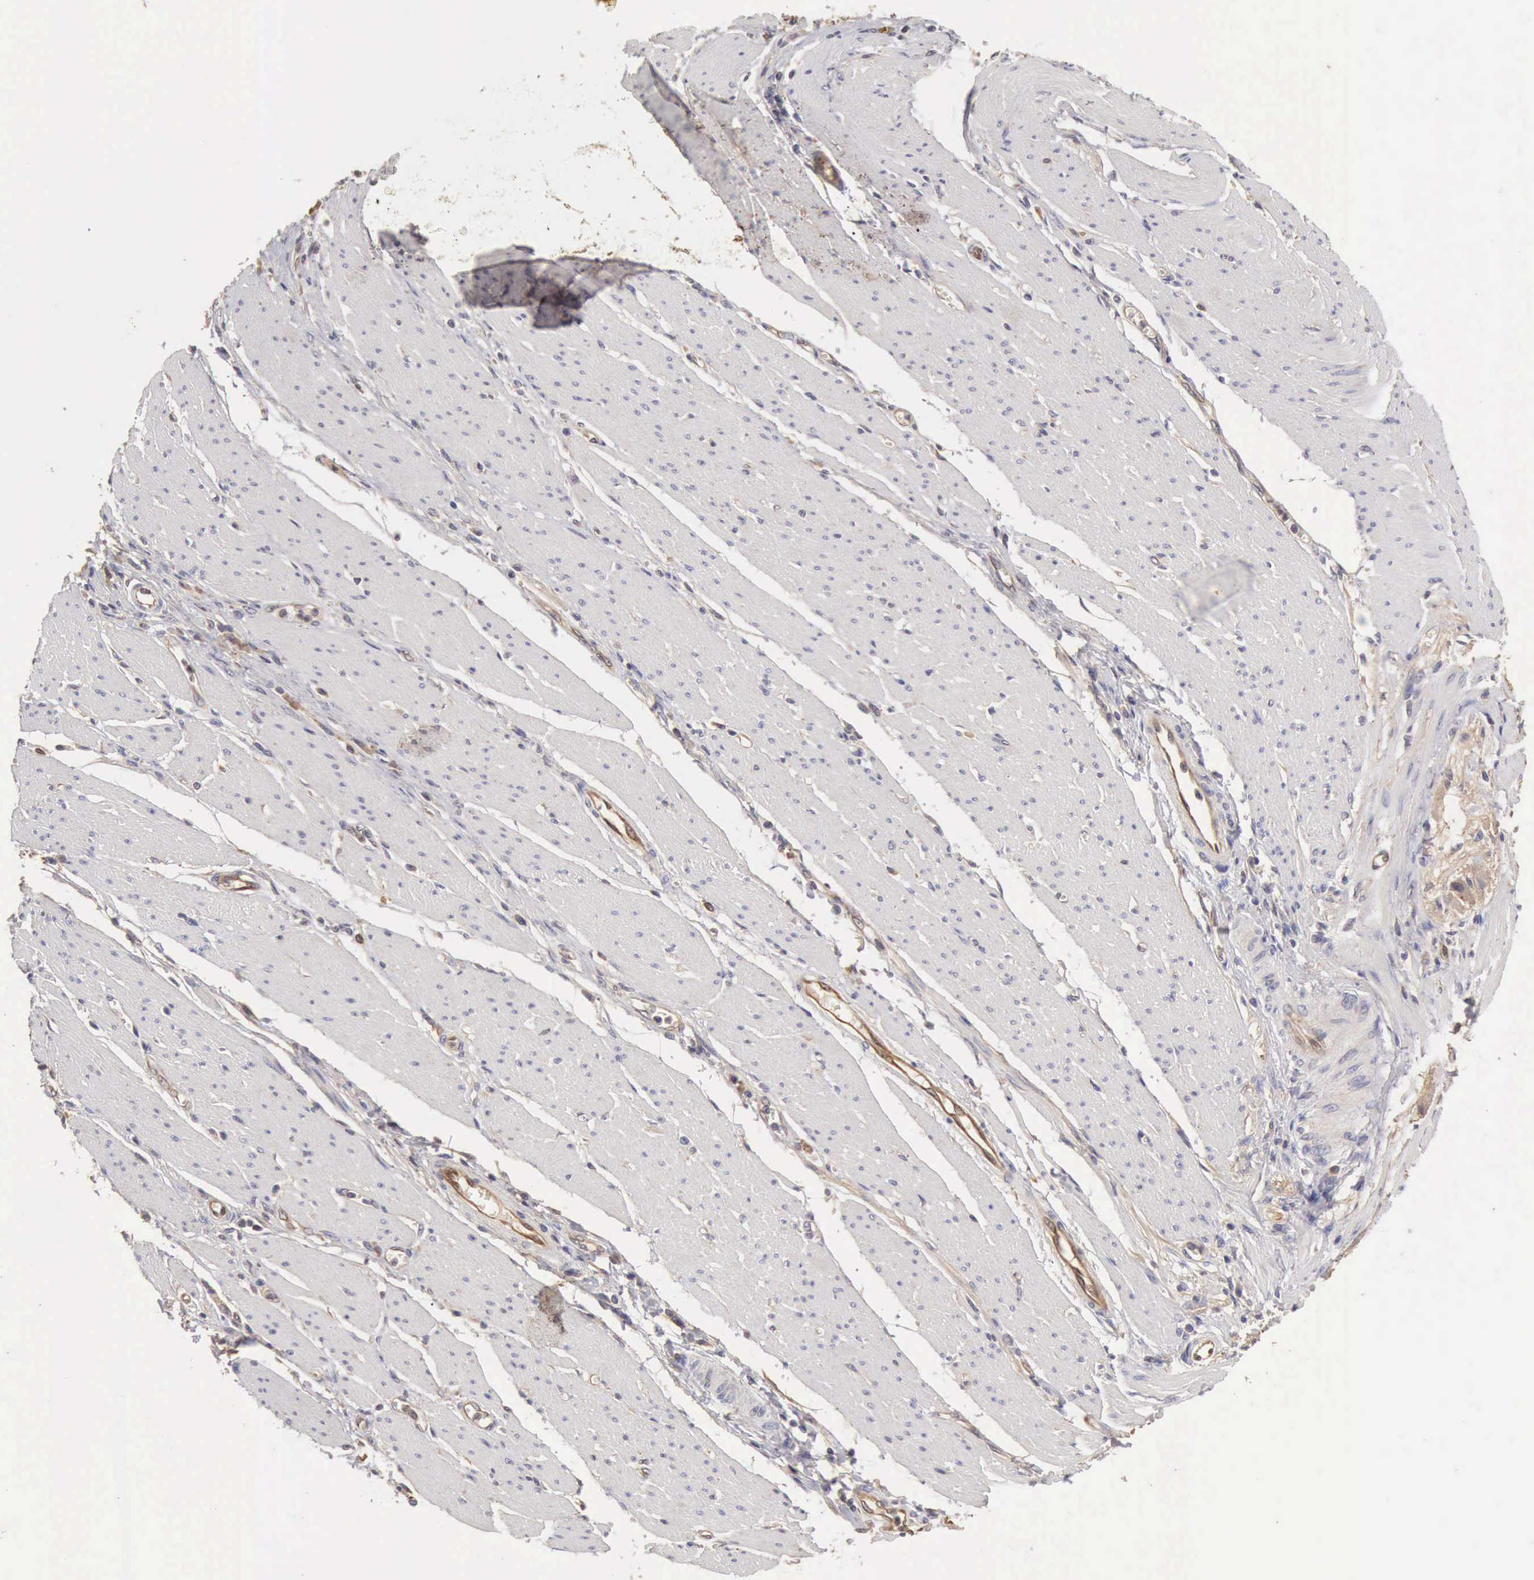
{"staining": {"intensity": "negative", "quantity": "none", "location": "none"}, "tissue": "pancreatic cancer", "cell_type": "Tumor cells", "image_type": "cancer", "snomed": [{"axis": "morphology", "description": "Adenocarcinoma, NOS"}, {"axis": "topography", "description": "Pancreas"}], "caption": "This is an immunohistochemistry (IHC) histopathology image of pancreatic adenocarcinoma. There is no positivity in tumor cells.", "gene": "BMX", "patient": {"sex": "female", "age": 70}}